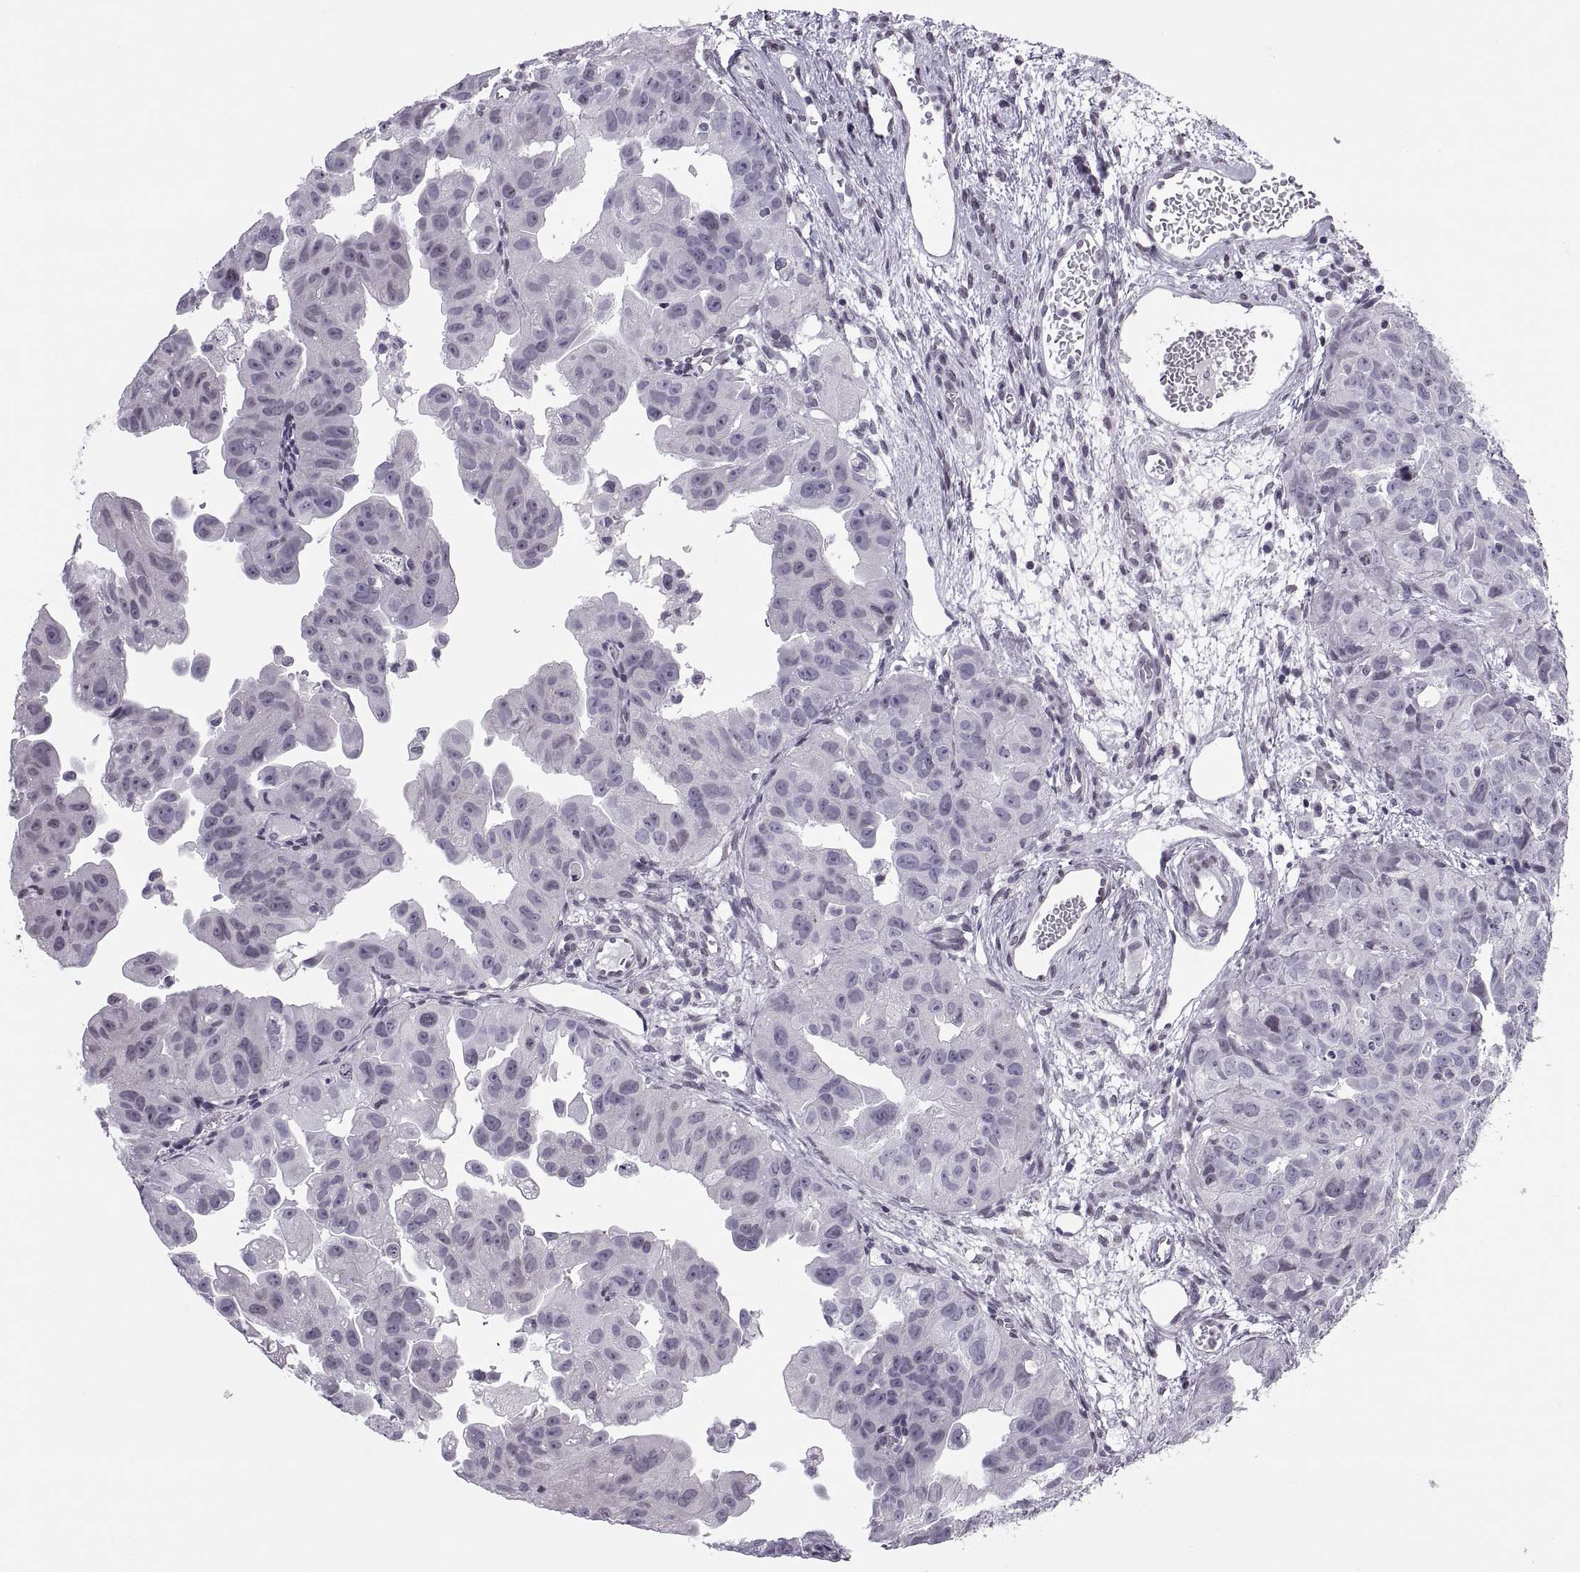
{"staining": {"intensity": "negative", "quantity": "none", "location": "none"}, "tissue": "ovarian cancer", "cell_type": "Tumor cells", "image_type": "cancer", "snomed": [{"axis": "morphology", "description": "Carcinoma, endometroid"}, {"axis": "topography", "description": "Ovary"}], "caption": "Ovarian cancer was stained to show a protein in brown. There is no significant staining in tumor cells.", "gene": "H1-8", "patient": {"sex": "female", "age": 85}}